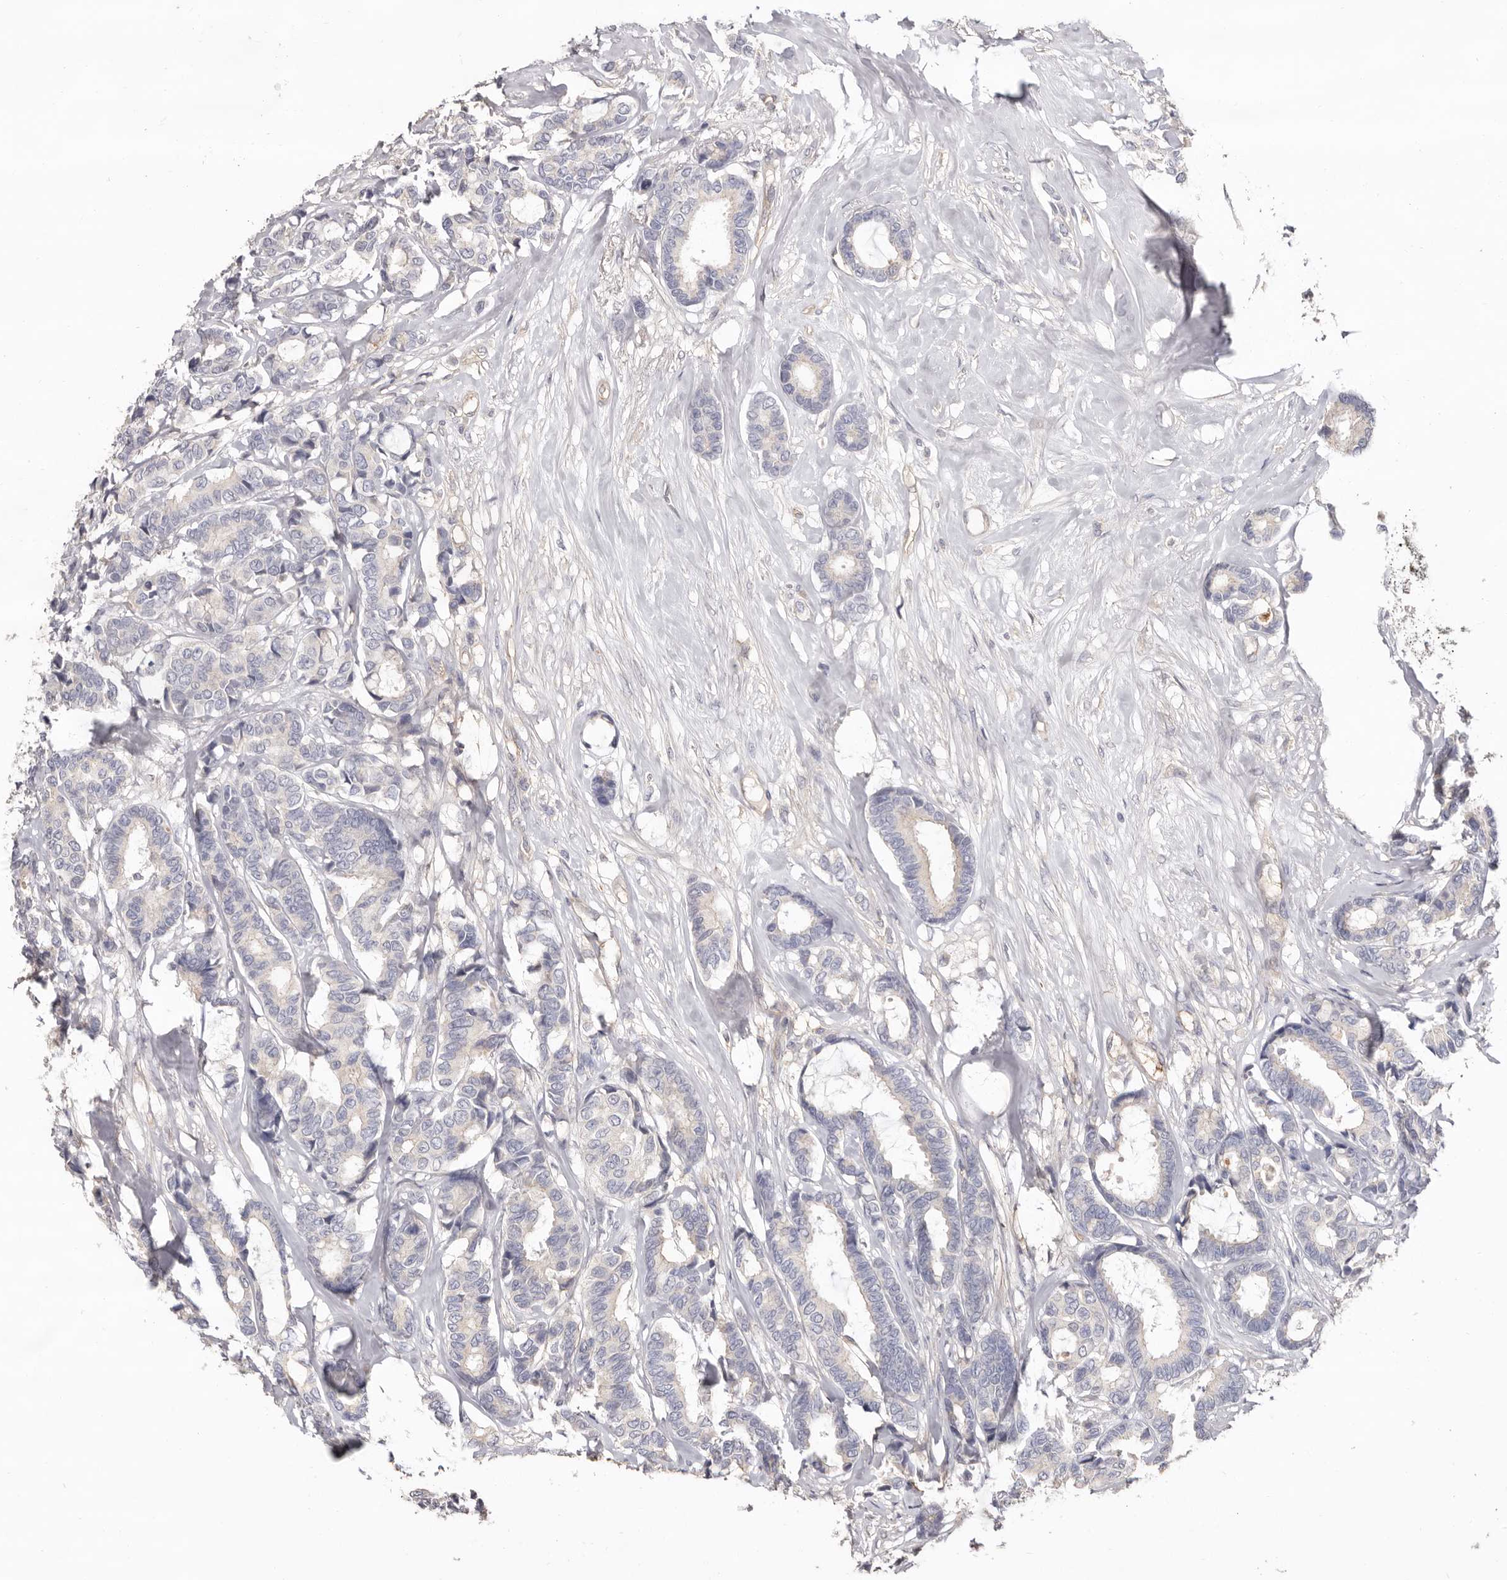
{"staining": {"intensity": "negative", "quantity": "none", "location": "none"}, "tissue": "breast cancer", "cell_type": "Tumor cells", "image_type": "cancer", "snomed": [{"axis": "morphology", "description": "Duct carcinoma"}, {"axis": "topography", "description": "Breast"}], "caption": "Breast invasive ductal carcinoma stained for a protein using immunohistochemistry demonstrates no staining tumor cells.", "gene": "MMACHC", "patient": {"sex": "female", "age": 87}}